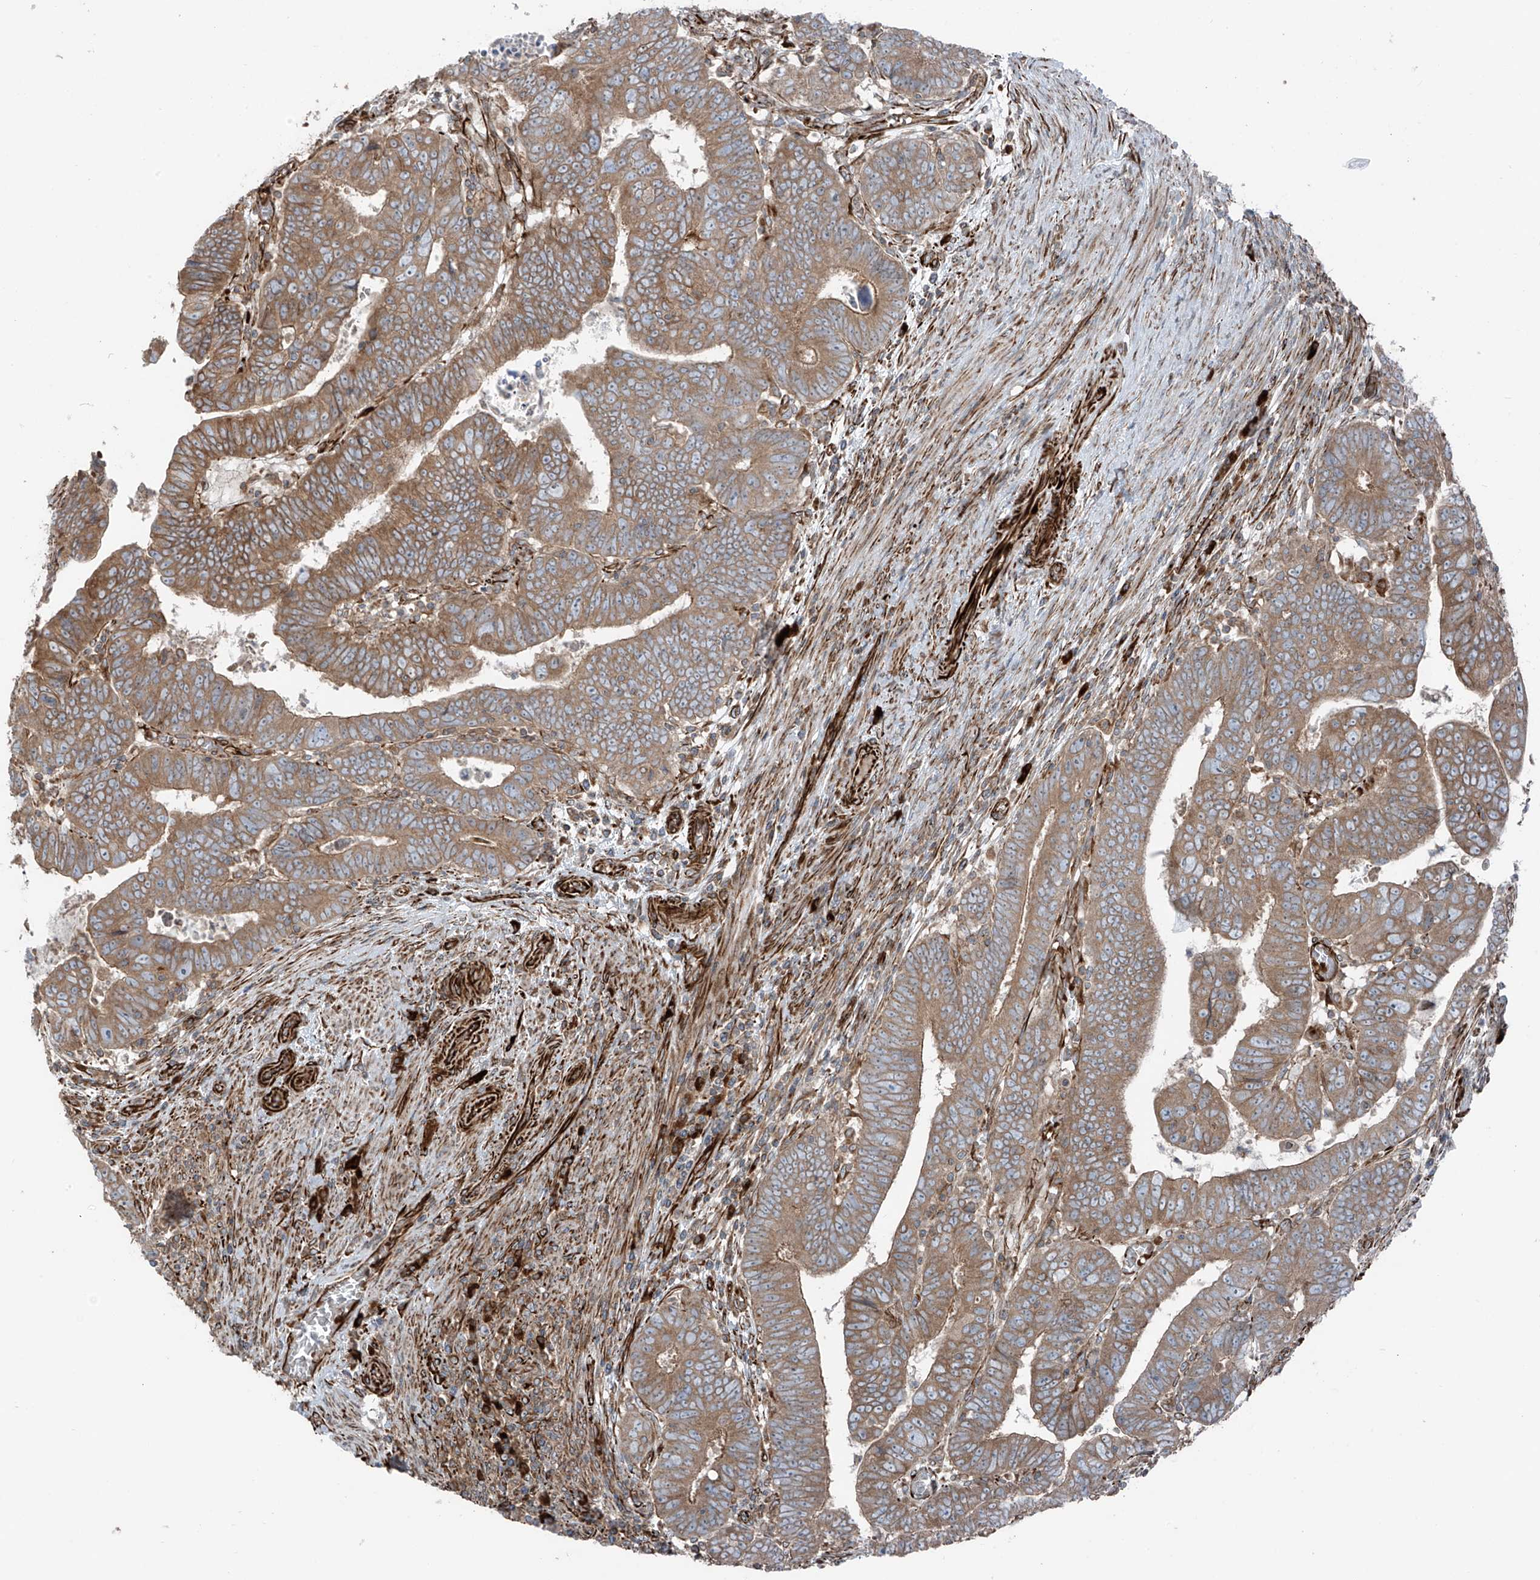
{"staining": {"intensity": "moderate", "quantity": ">75%", "location": "cytoplasmic/membranous"}, "tissue": "colorectal cancer", "cell_type": "Tumor cells", "image_type": "cancer", "snomed": [{"axis": "morphology", "description": "Normal tissue, NOS"}, {"axis": "morphology", "description": "Adenocarcinoma, NOS"}, {"axis": "topography", "description": "Rectum"}], "caption": "The histopathology image demonstrates staining of colorectal cancer (adenocarcinoma), revealing moderate cytoplasmic/membranous protein expression (brown color) within tumor cells.", "gene": "ERLEC1", "patient": {"sex": "female", "age": 65}}